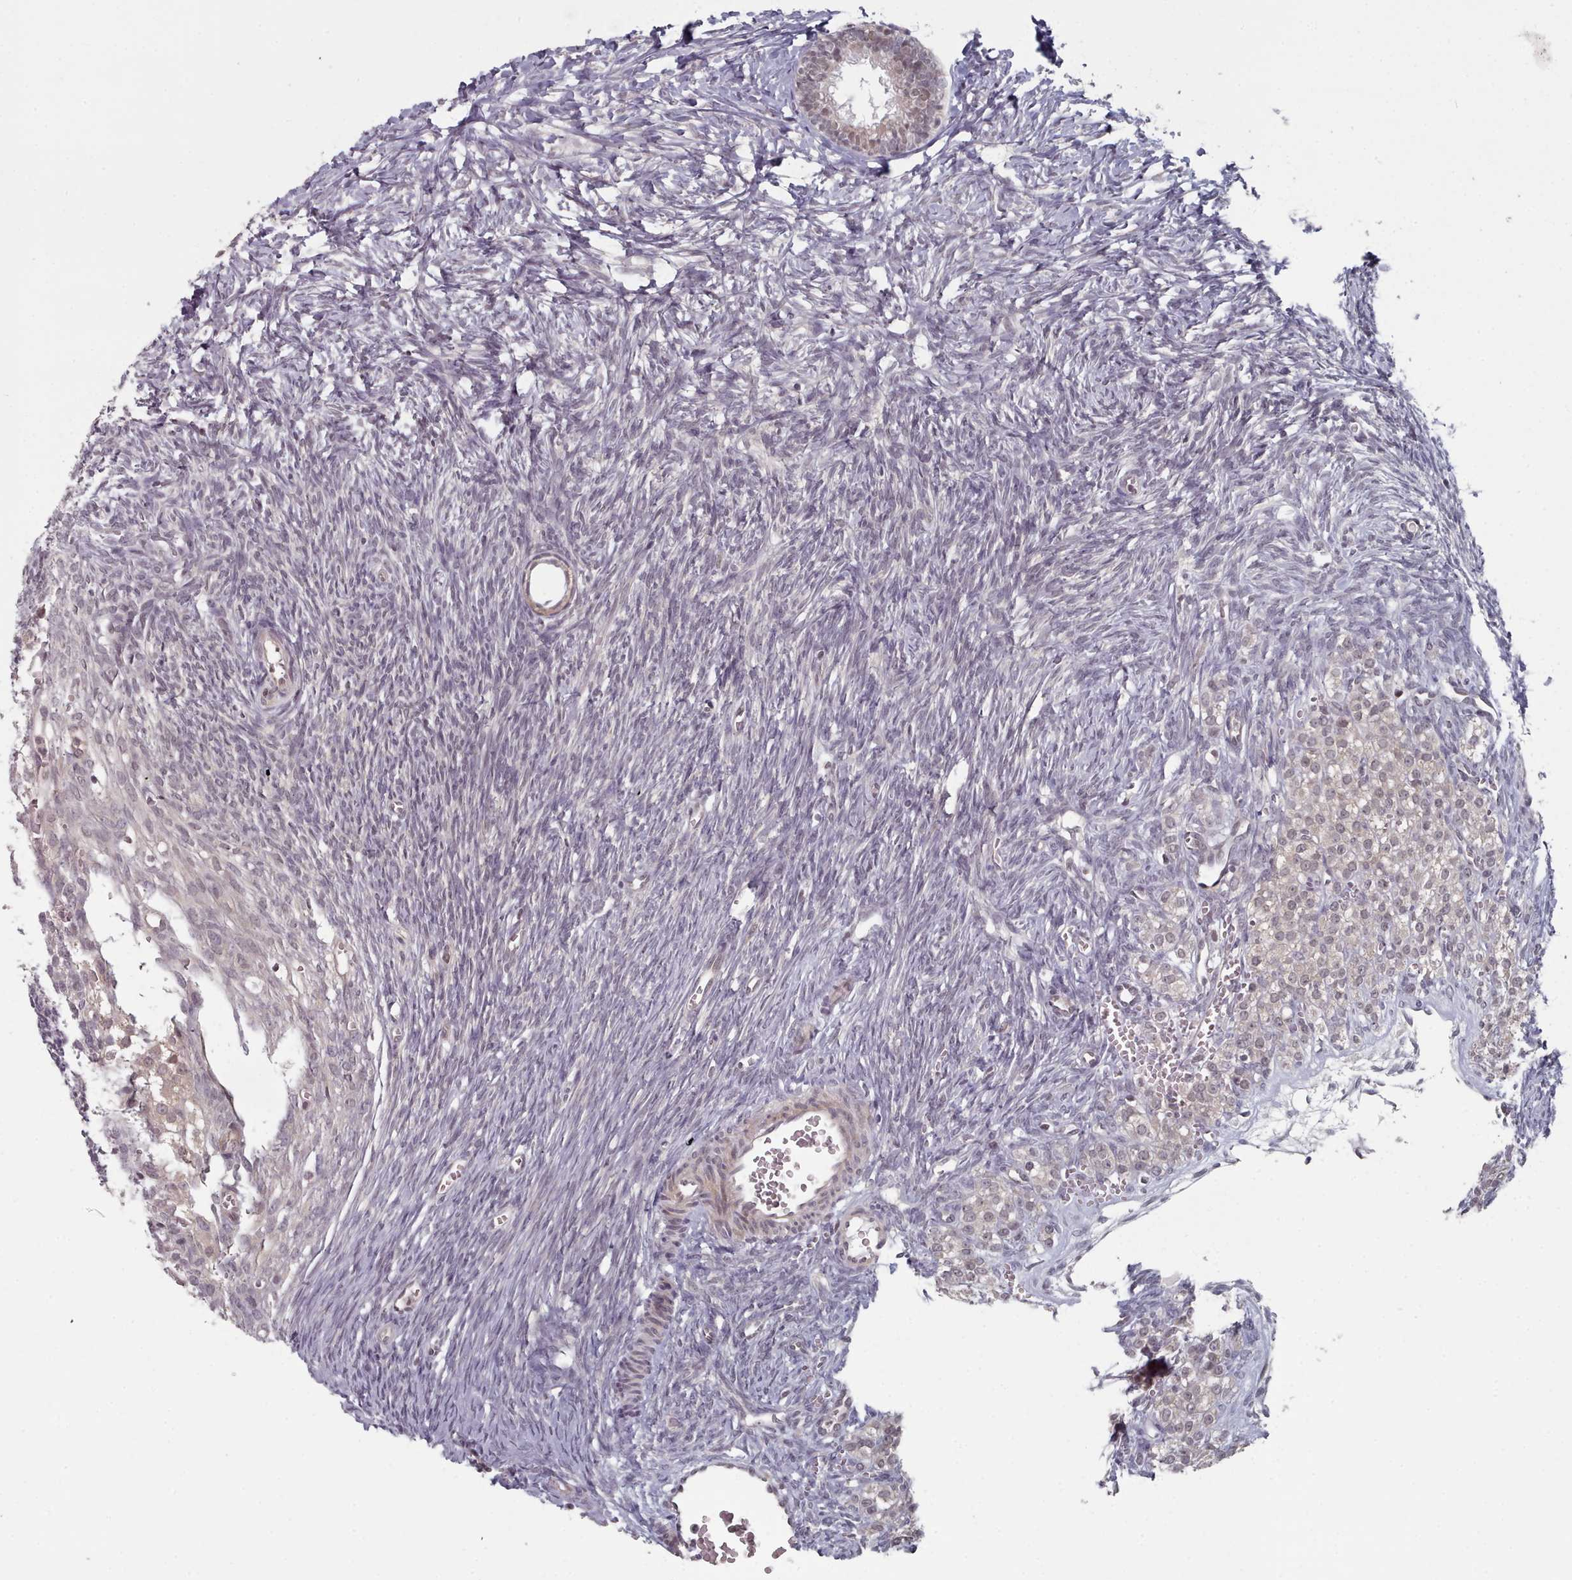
{"staining": {"intensity": "weak", "quantity": "25%-75%", "location": "nuclear"}, "tissue": "ovary", "cell_type": "Follicle cells", "image_type": "normal", "snomed": [{"axis": "morphology", "description": "Normal tissue, NOS"}, {"axis": "morphology", "description": "Developmental malformation"}, {"axis": "topography", "description": "Ovary"}], "caption": "Protein expression by immunohistochemistry exhibits weak nuclear positivity in approximately 25%-75% of follicle cells in normal ovary.", "gene": "HYAL3", "patient": {"sex": "female", "age": 39}}